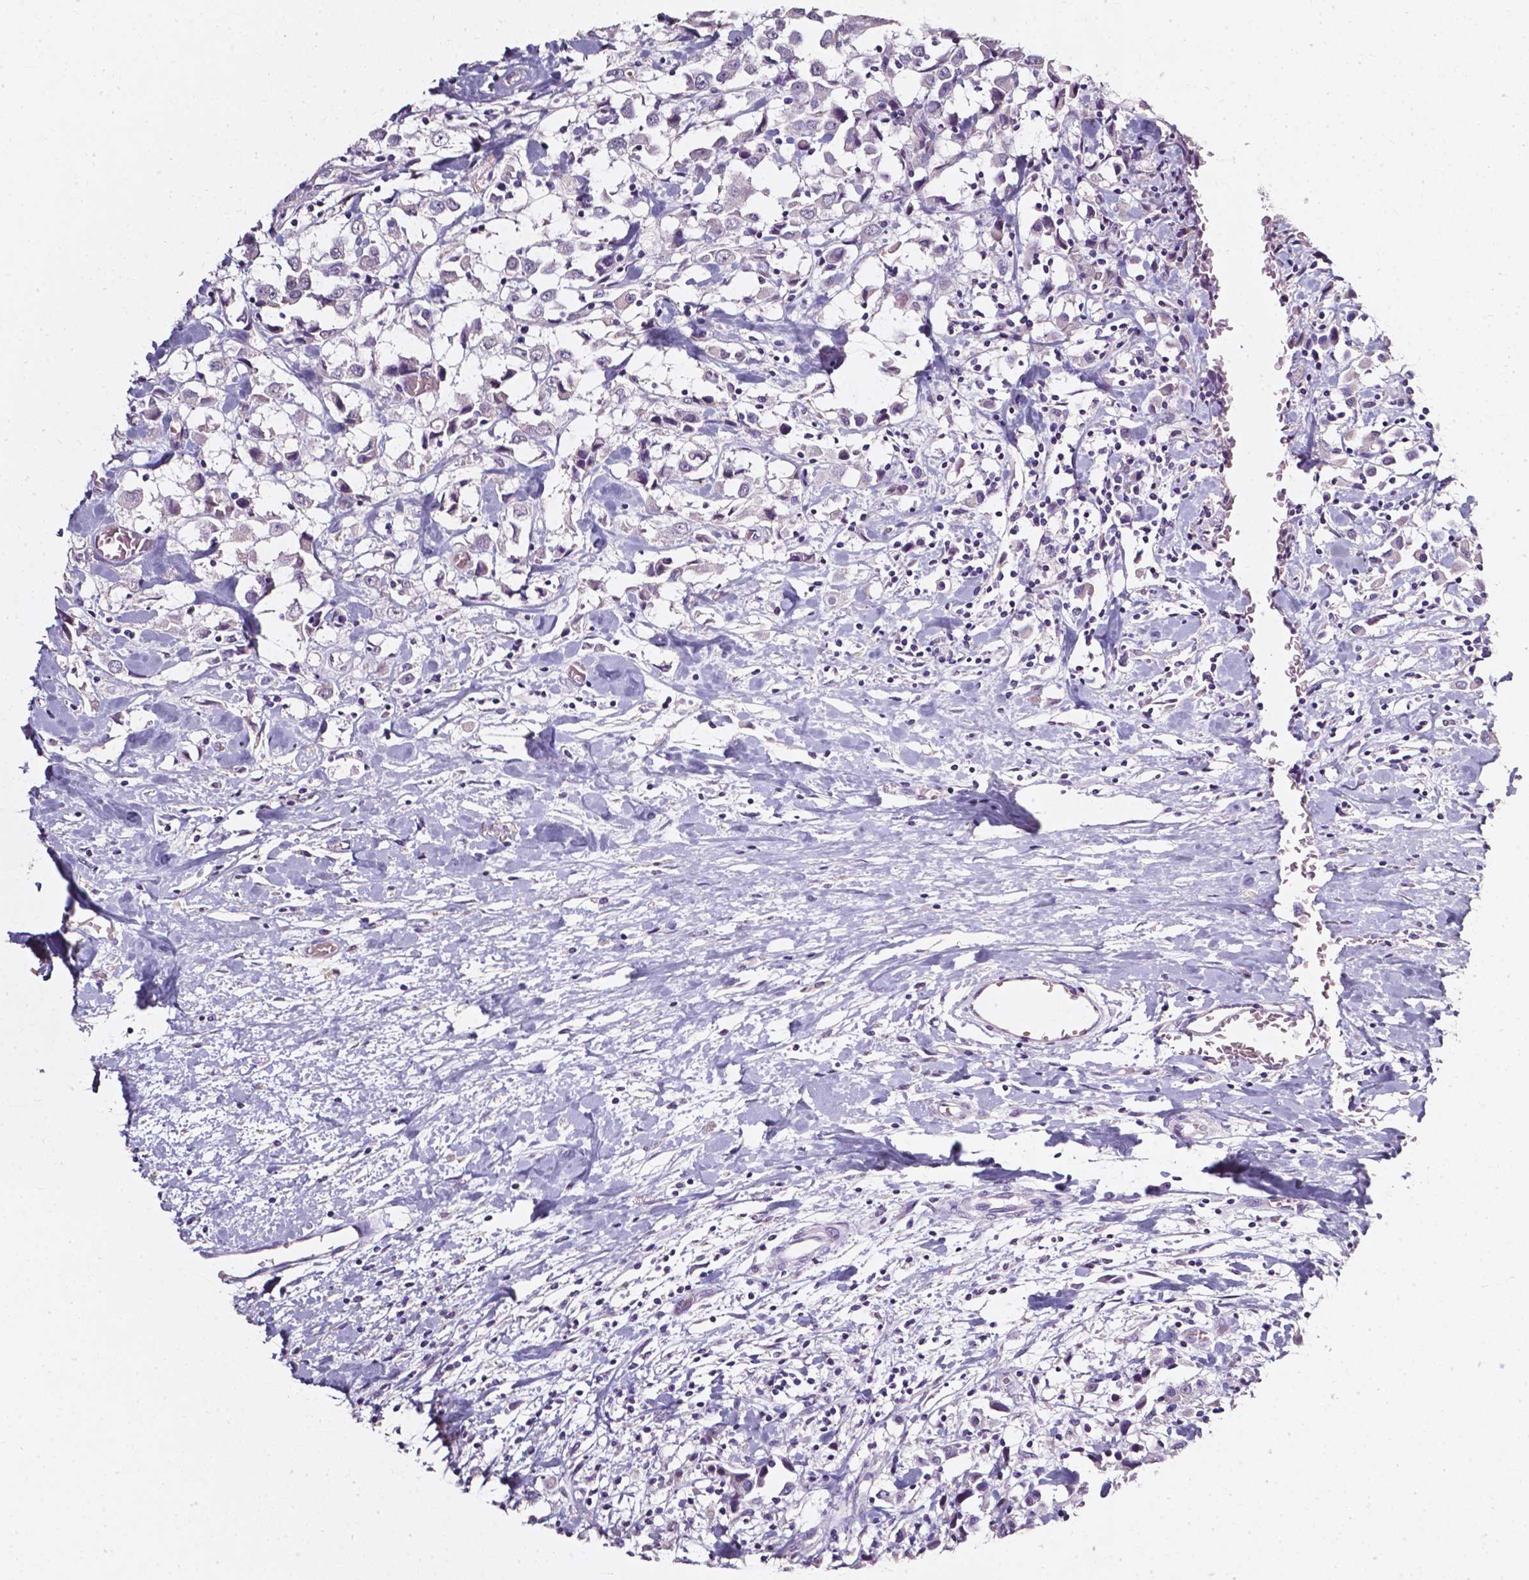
{"staining": {"intensity": "negative", "quantity": "none", "location": "none"}, "tissue": "breast cancer", "cell_type": "Tumor cells", "image_type": "cancer", "snomed": [{"axis": "morphology", "description": "Duct carcinoma"}, {"axis": "topography", "description": "Breast"}], "caption": "Immunohistochemical staining of breast cancer (intraductal carcinoma) displays no significant staining in tumor cells.", "gene": "AKR1B10", "patient": {"sex": "female", "age": 61}}